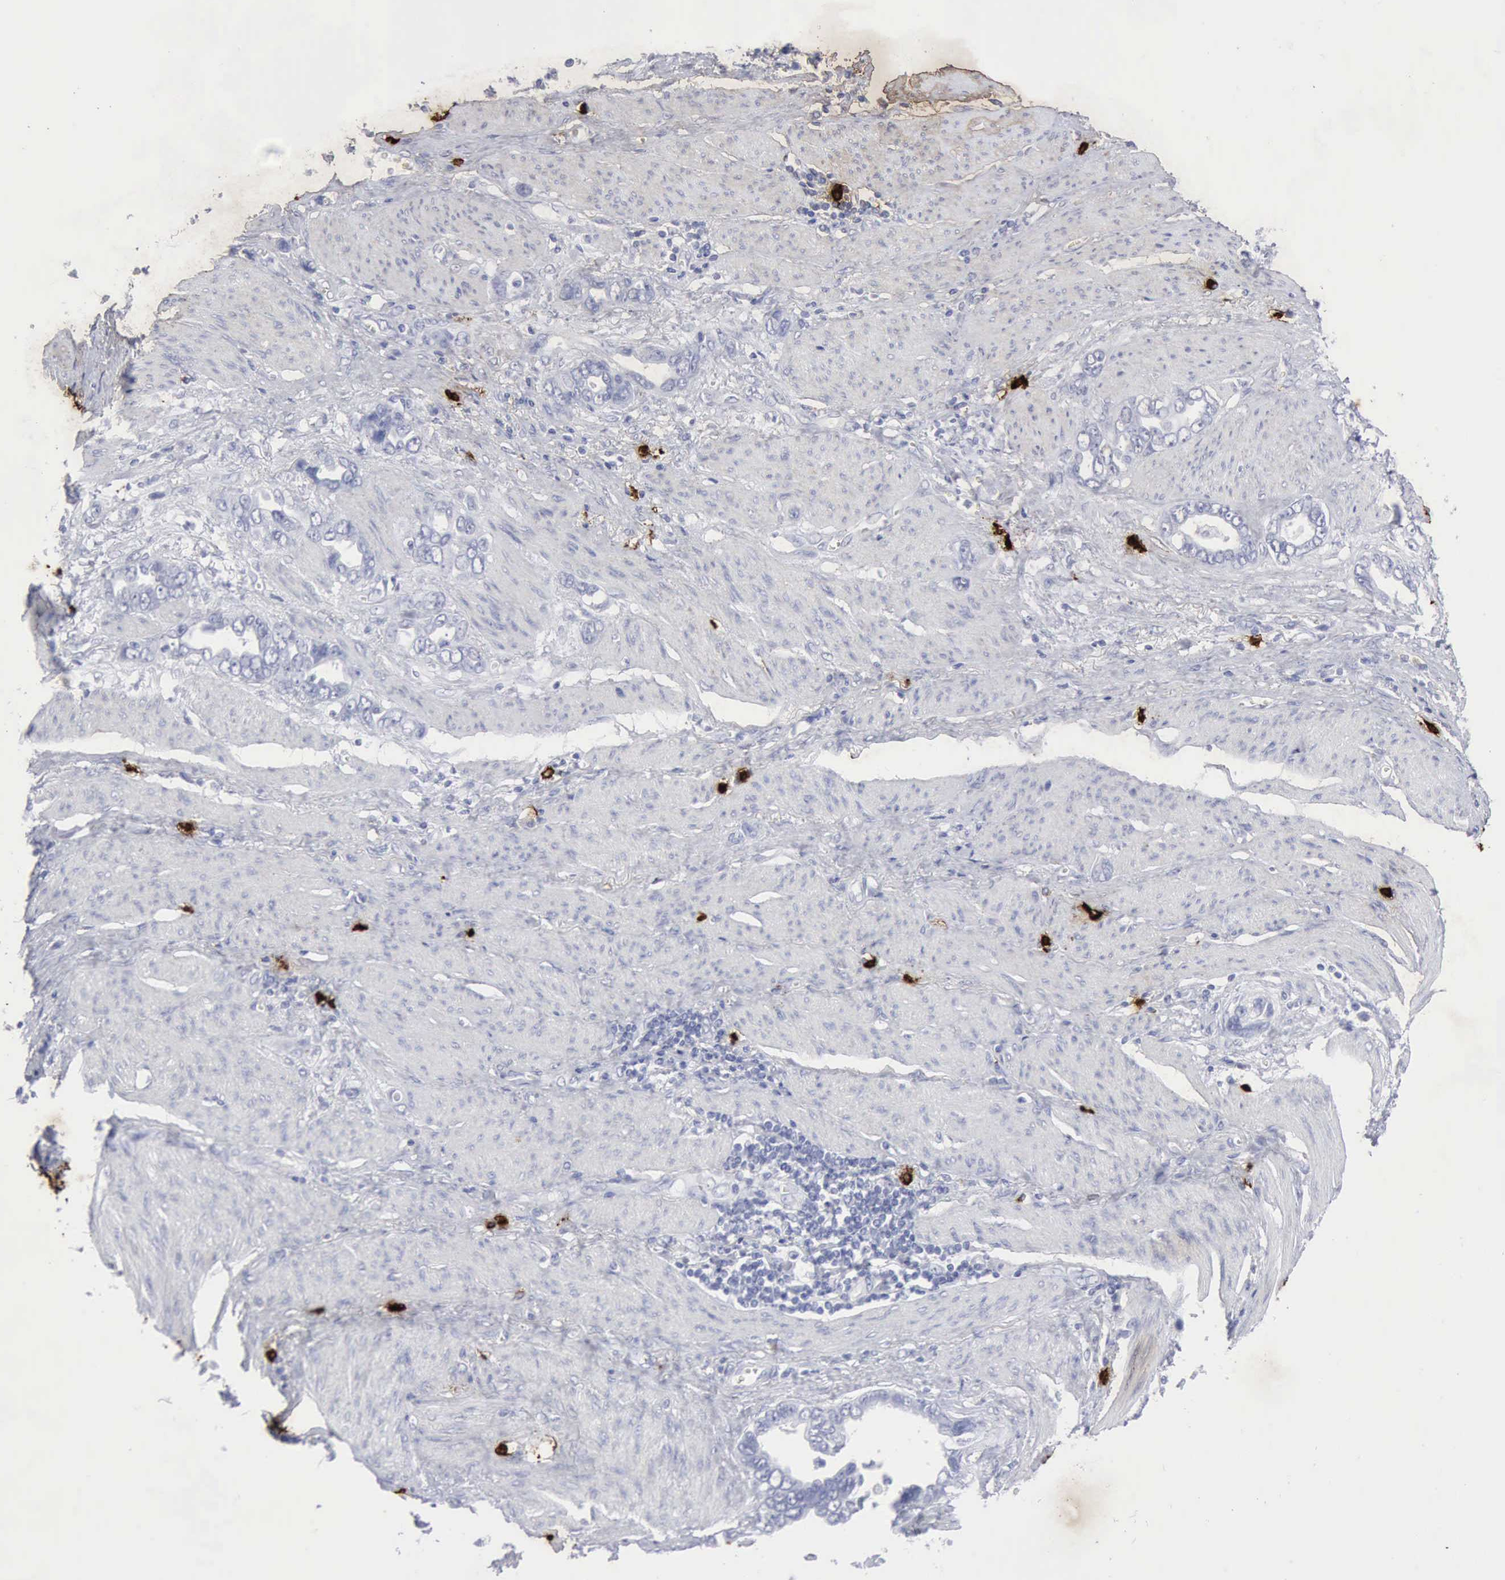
{"staining": {"intensity": "negative", "quantity": "none", "location": "none"}, "tissue": "stomach cancer", "cell_type": "Tumor cells", "image_type": "cancer", "snomed": [{"axis": "morphology", "description": "Adenocarcinoma, NOS"}, {"axis": "topography", "description": "Stomach"}], "caption": "The immunohistochemistry histopathology image has no significant expression in tumor cells of stomach cancer (adenocarcinoma) tissue.", "gene": "CMA1", "patient": {"sex": "male", "age": 78}}